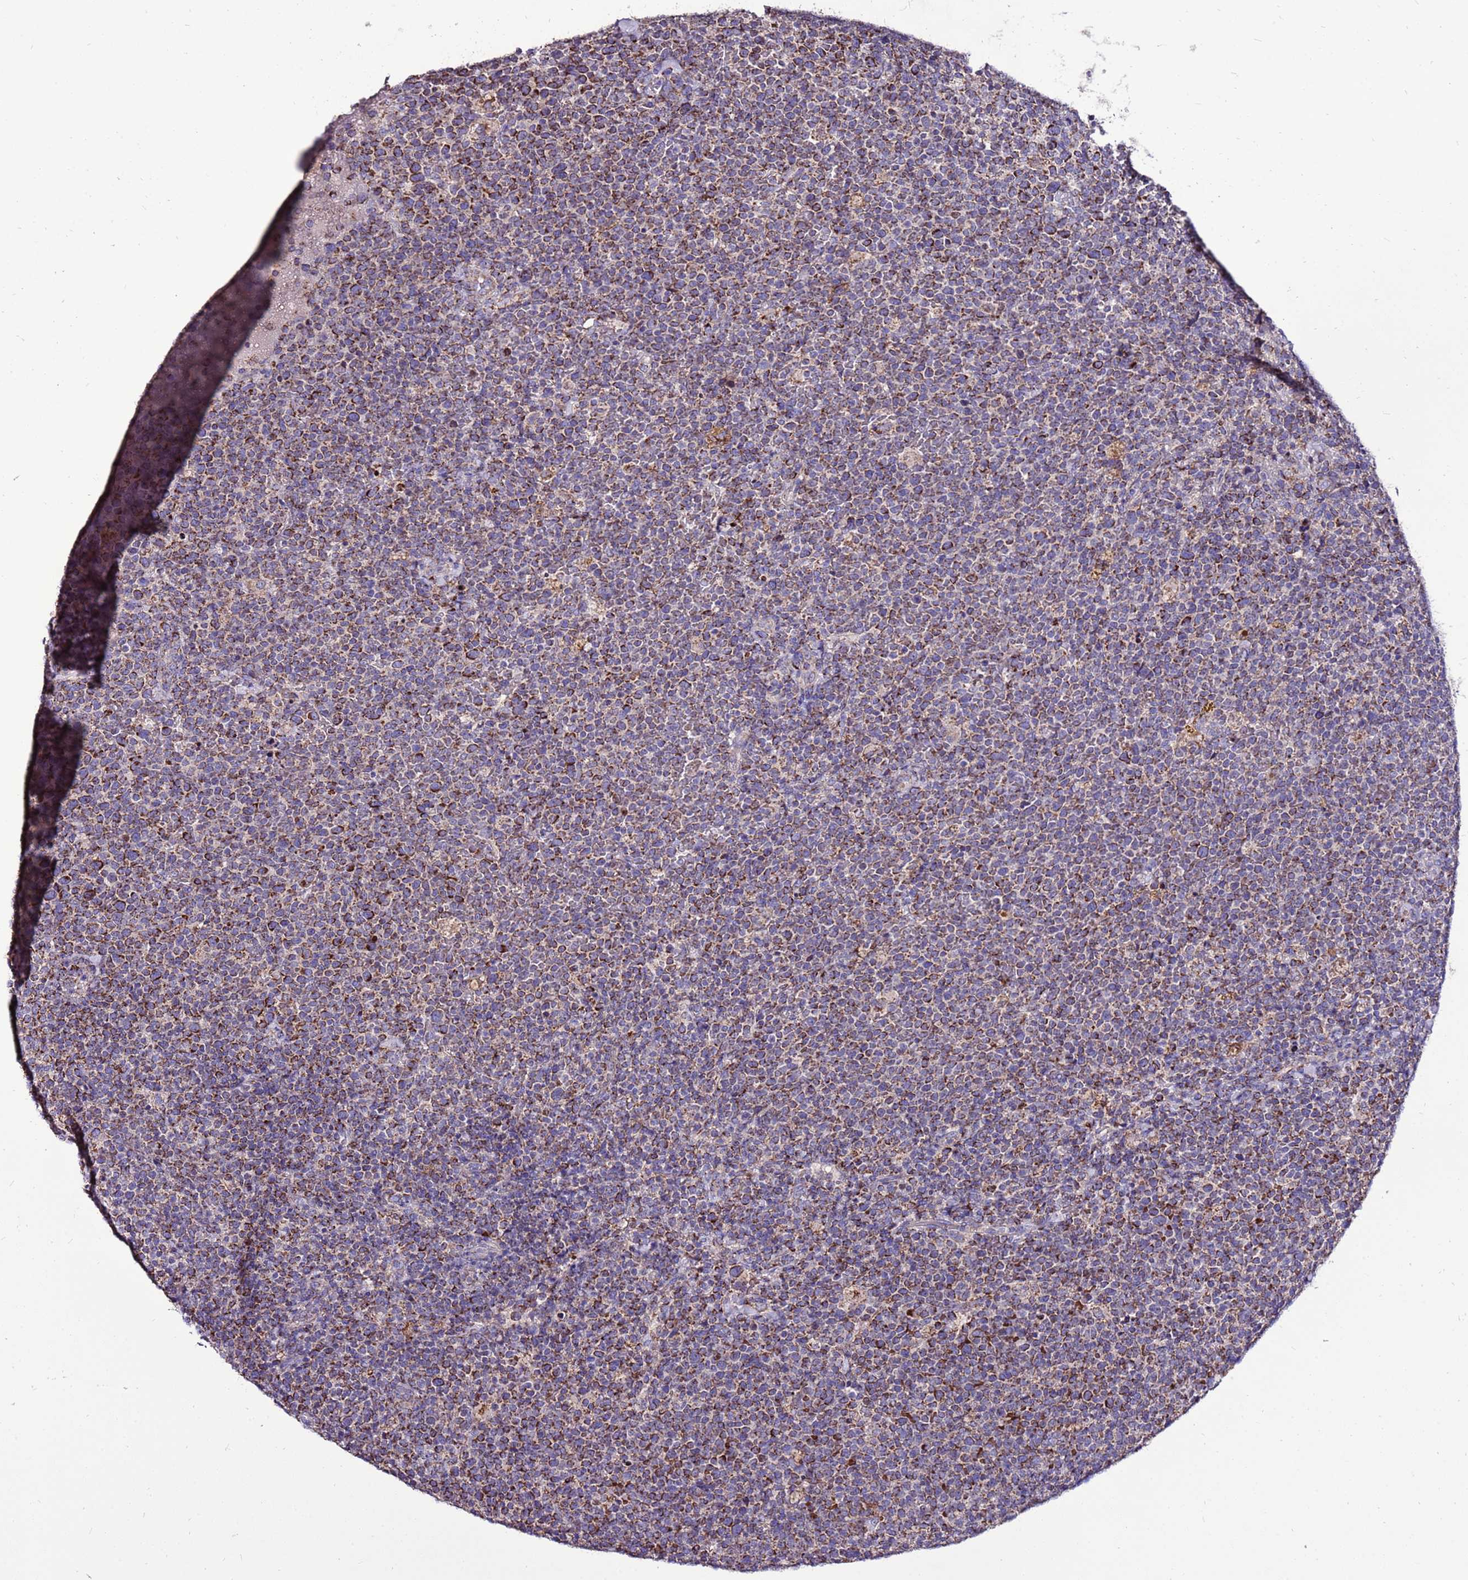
{"staining": {"intensity": "moderate", "quantity": "25%-75%", "location": "cytoplasmic/membranous"}, "tissue": "lymphoma", "cell_type": "Tumor cells", "image_type": "cancer", "snomed": [{"axis": "morphology", "description": "Malignant lymphoma, non-Hodgkin's type, High grade"}, {"axis": "topography", "description": "Lymph node"}], "caption": "This is an image of IHC staining of lymphoma, which shows moderate staining in the cytoplasmic/membranous of tumor cells.", "gene": "SPSB3", "patient": {"sex": "male", "age": 61}}